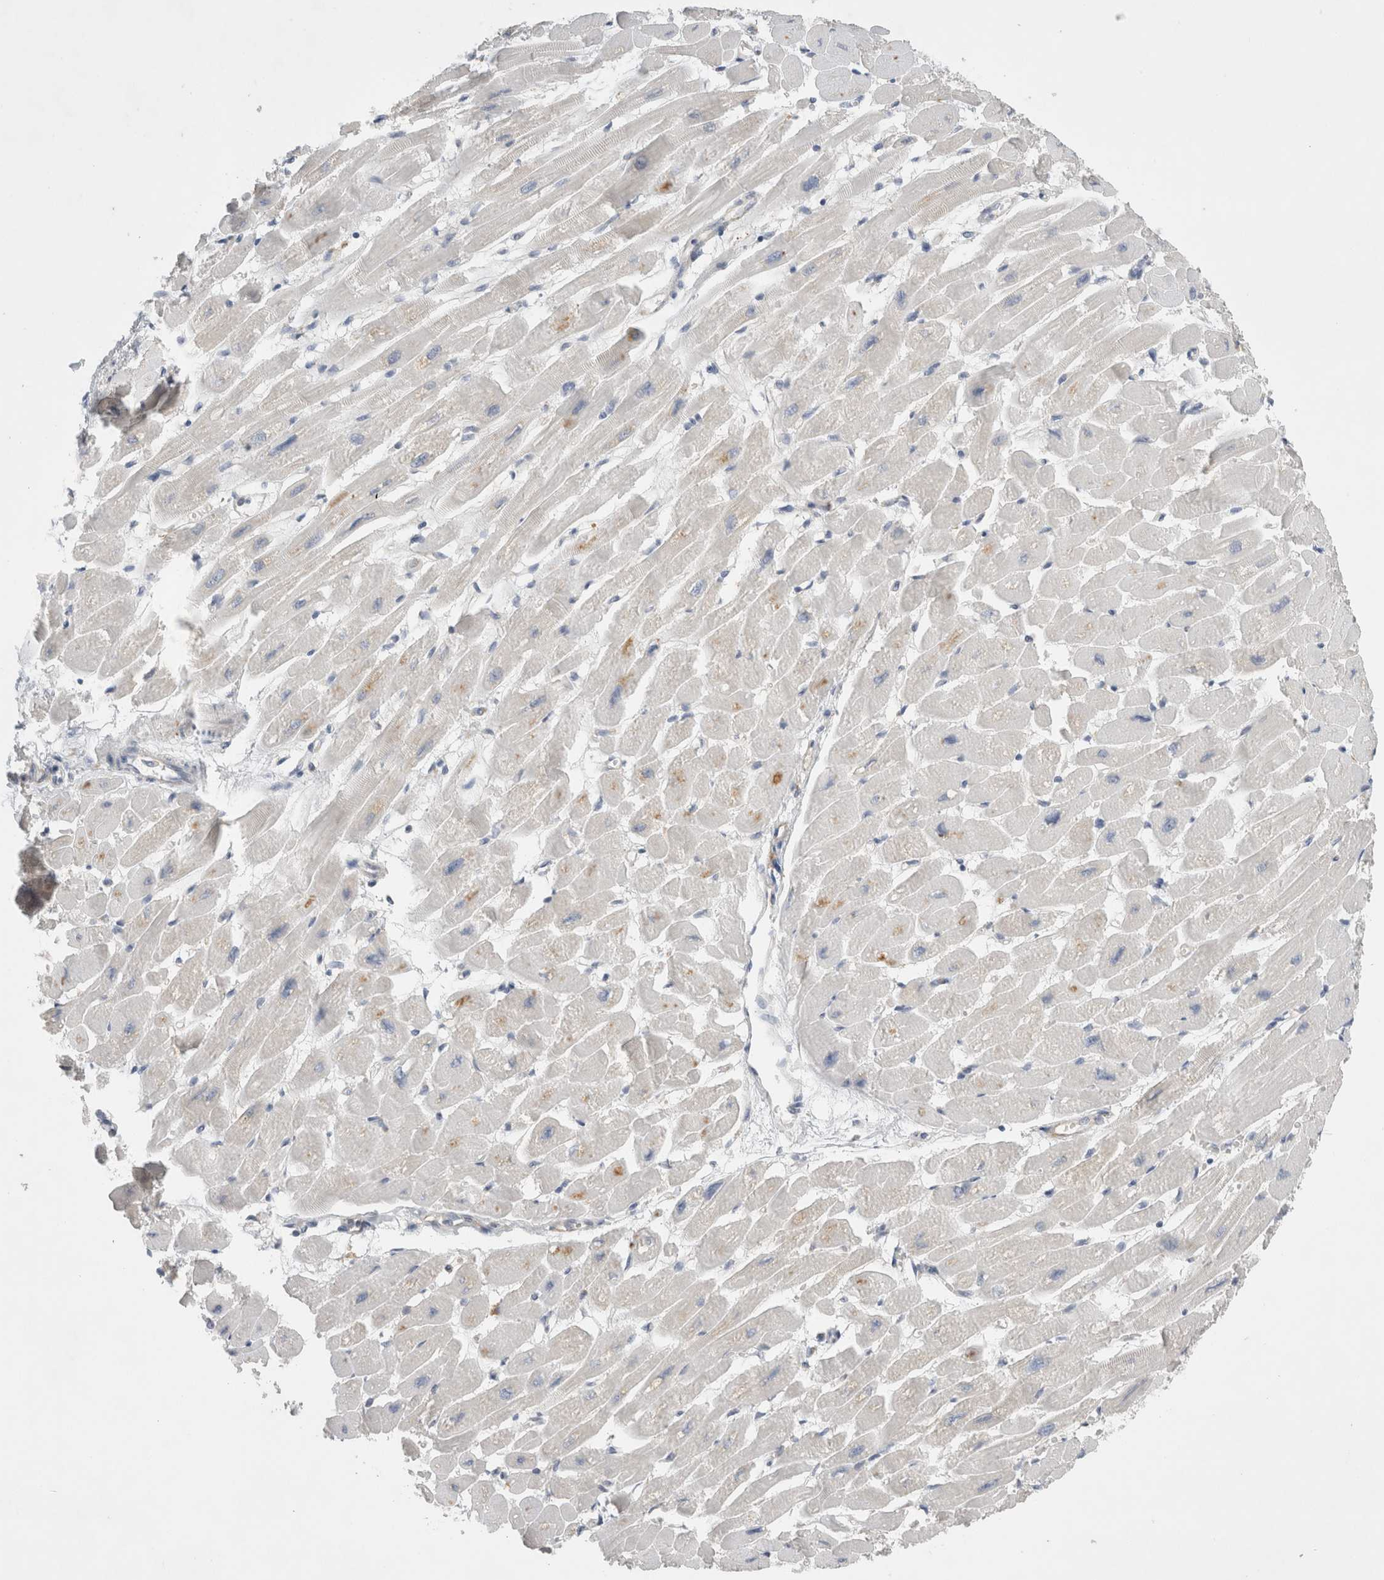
{"staining": {"intensity": "weak", "quantity": "25%-75%", "location": "cytoplasmic/membranous"}, "tissue": "heart muscle", "cell_type": "Cardiomyocytes", "image_type": "normal", "snomed": [{"axis": "morphology", "description": "Normal tissue, NOS"}, {"axis": "topography", "description": "Heart"}], "caption": "Approximately 25%-75% of cardiomyocytes in unremarkable human heart muscle demonstrate weak cytoplasmic/membranous protein staining as visualized by brown immunohistochemical staining.", "gene": "ZNF23", "patient": {"sex": "female", "age": 54}}